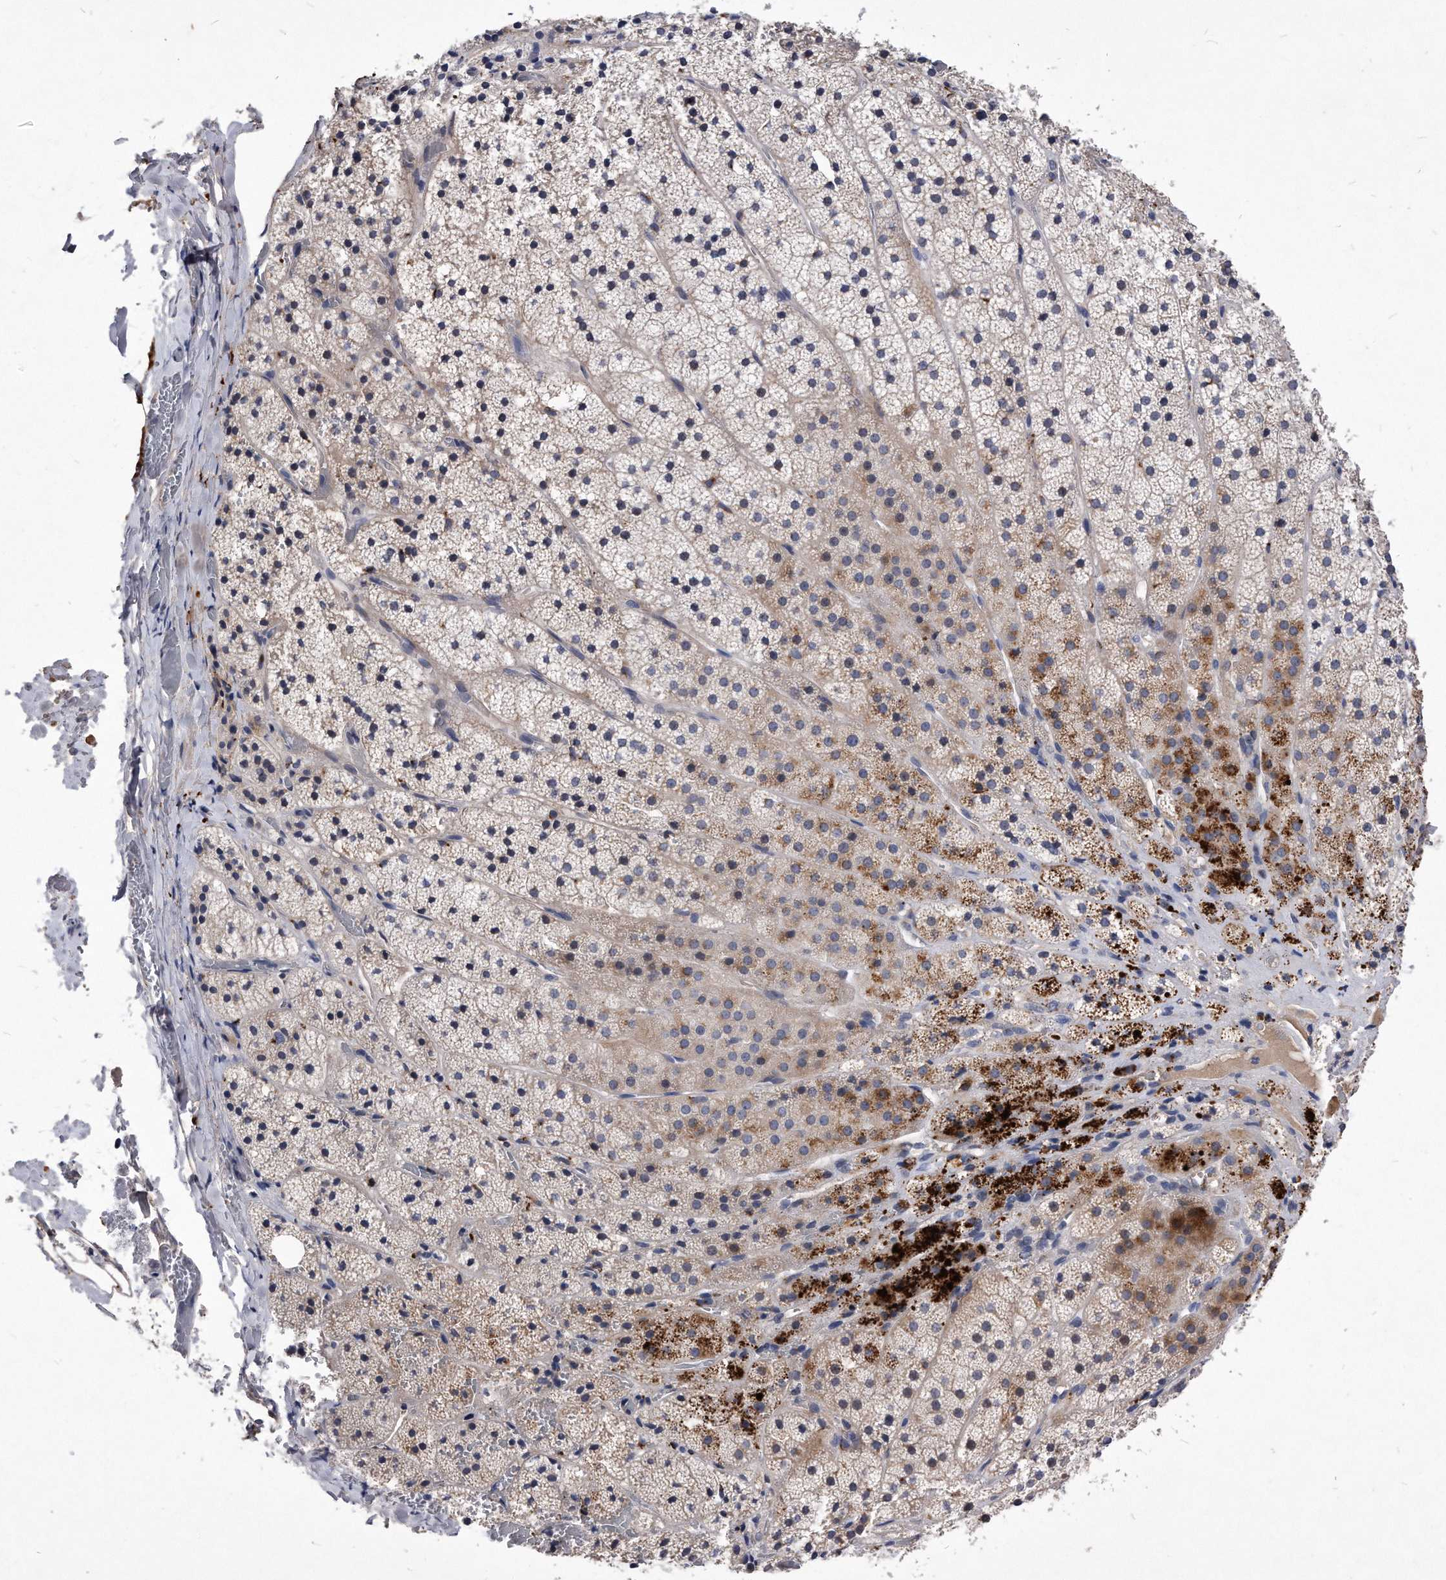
{"staining": {"intensity": "moderate", "quantity": "25%-75%", "location": "cytoplasmic/membranous"}, "tissue": "adrenal gland", "cell_type": "Glandular cells", "image_type": "normal", "snomed": [{"axis": "morphology", "description": "Normal tissue, NOS"}, {"axis": "topography", "description": "Adrenal gland"}], "caption": "Protein staining of benign adrenal gland exhibits moderate cytoplasmic/membranous staining in approximately 25%-75% of glandular cells.", "gene": "MGAT4A", "patient": {"sex": "female", "age": 44}}